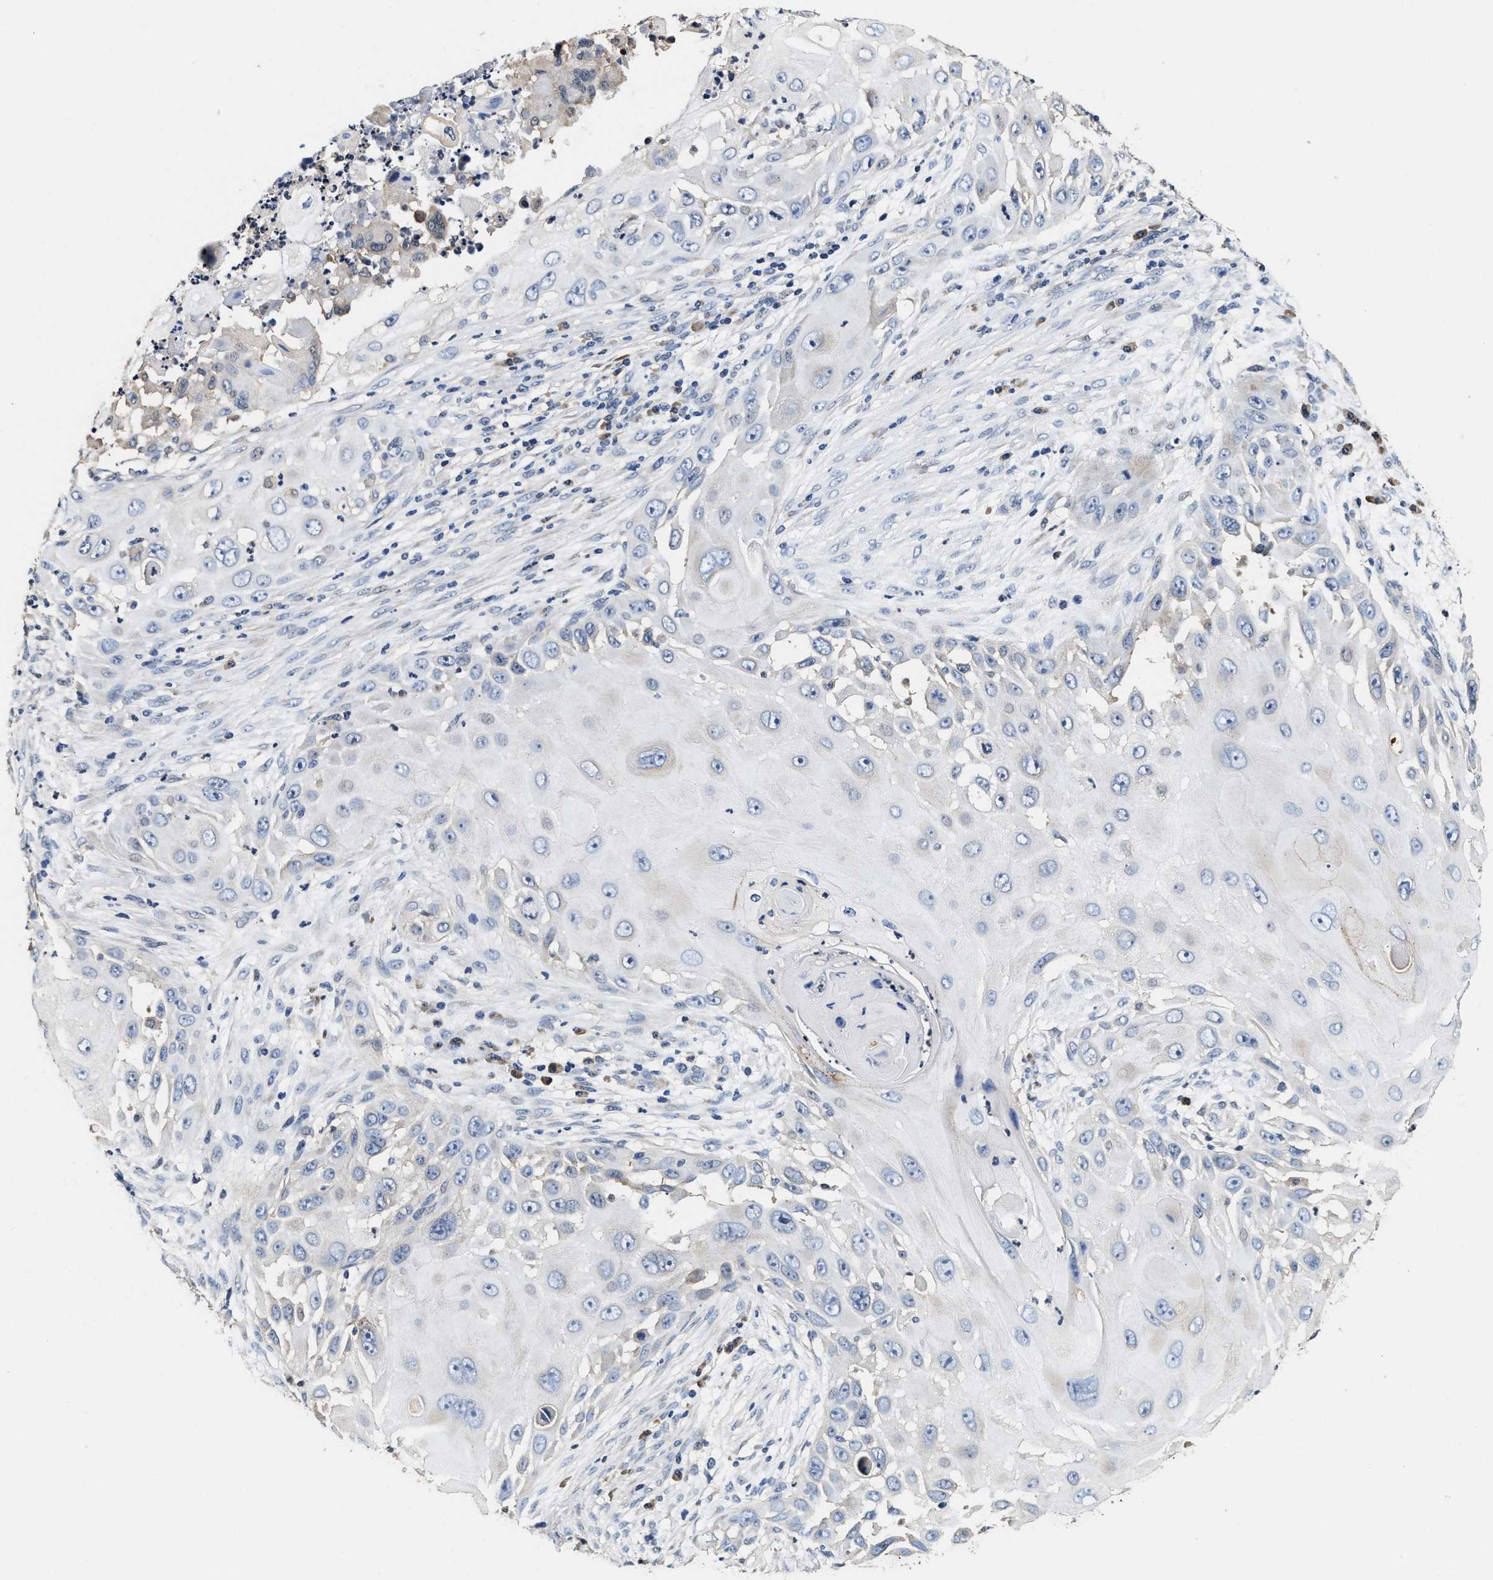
{"staining": {"intensity": "negative", "quantity": "none", "location": "none"}, "tissue": "skin cancer", "cell_type": "Tumor cells", "image_type": "cancer", "snomed": [{"axis": "morphology", "description": "Squamous cell carcinoma, NOS"}, {"axis": "topography", "description": "Skin"}], "caption": "This micrograph is of skin cancer (squamous cell carcinoma) stained with immunohistochemistry to label a protein in brown with the nuclei are counter-stained blue. There is no expression in tumor cells.", "gene": "PHPT1", "patient": {"sex": "female", "age": 44}}